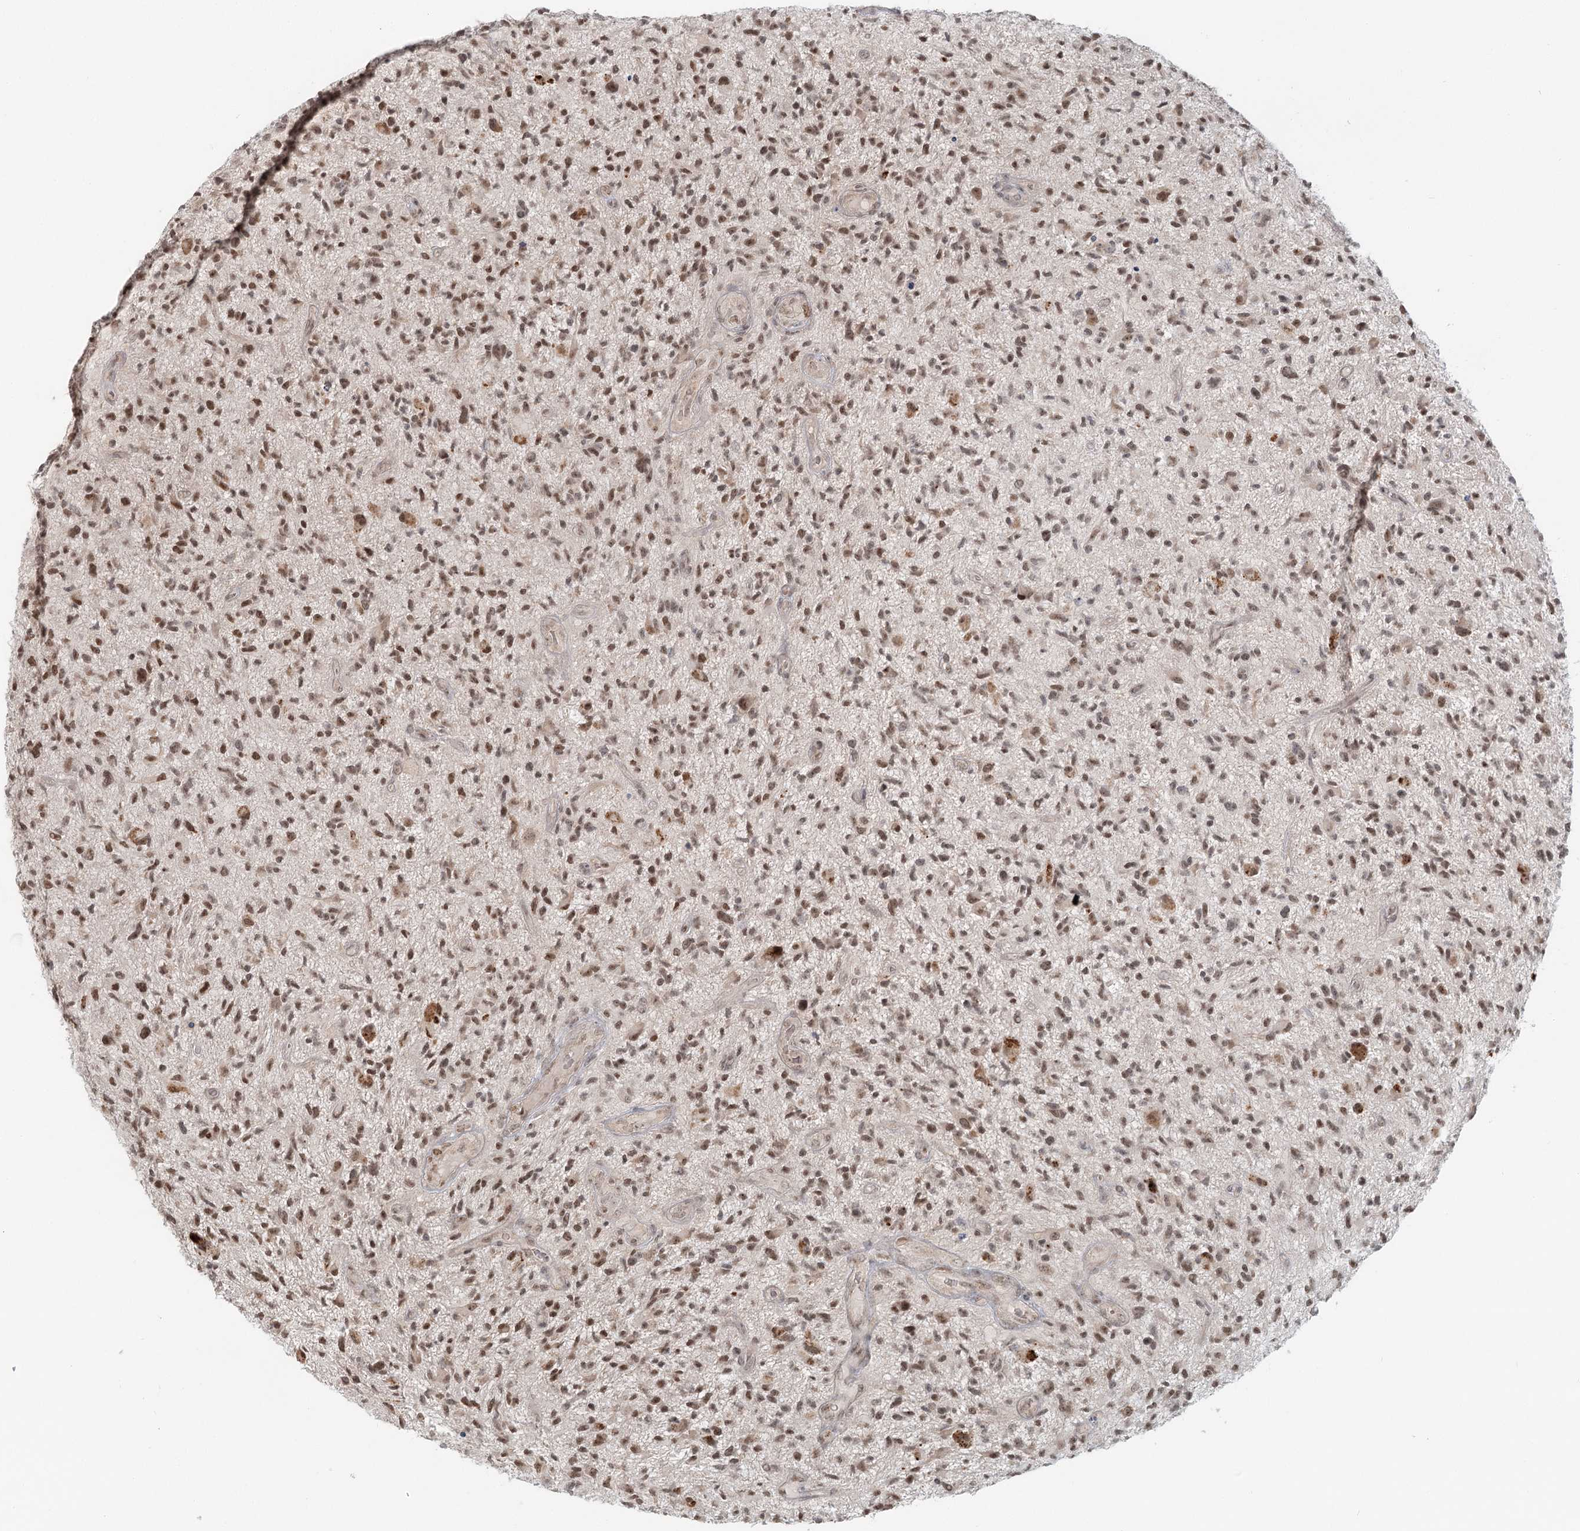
{"staining": {"intensity": "moderate", "quantity": ">75%", "location": "nuclear"}, "tissue": "glioma", "cell_type": "Tumor cells", "image_type": "cancer", "snomed": [{"axis": "morphology", "description": "Glioma, malignant, High grade"}, {"axis": "topography", "description": "Brain"}], "caption": "Moderate nuclear staining for a protein is identified in about >75% of tumor cells of malignant glioma (high-grade) using immunohistochemistry.", "gene": "R3HCC1L", "patient": {"sex": "male", "age": 47}}